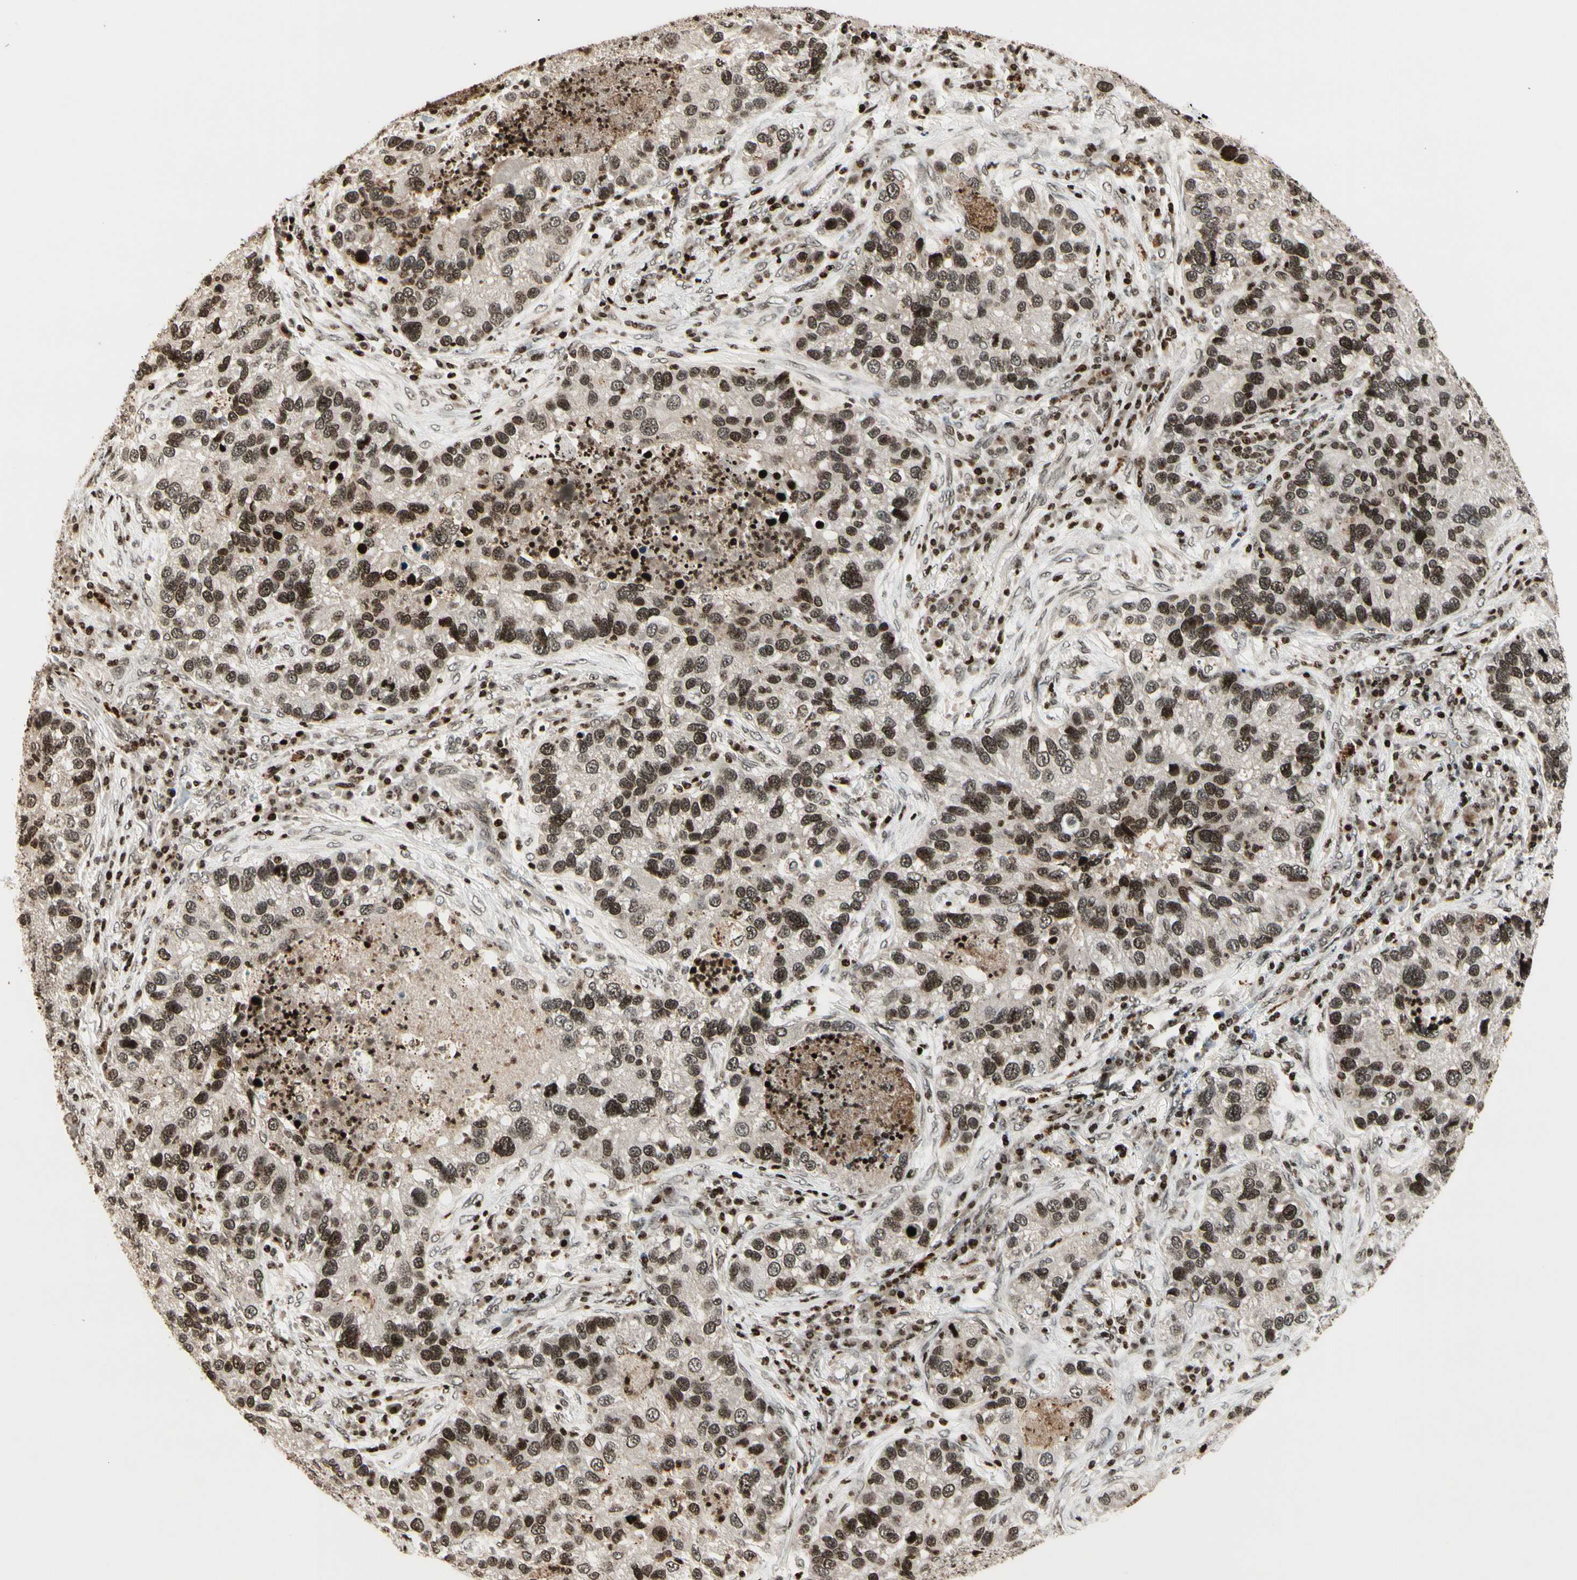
{"staining": {"intensity": "moderate", "quantity": ">75%", "location": "nuclear"}, "tissue": "lung cancer", "cell_type": "Tumor cells", "image_type": "cancer", "snomed": [{"axis": "morphology", "description": "Normal tissue, NOS"}, {"axis": "morphology", "description": "Adenocarcinoma, NOS"}, {"axis": "topography", "description": "Bronchus"}, {"axis": "topography", "description": "Lung"}], "caption": "Immunohistochemistry (IHC) image of human lung cancer (adenocarcinoma) stained for a protein (brown), which demonstrates medium levels of moderate nuclear expression in approximately >75% of tumor cells.", "gene": "TSHZ3", "patient": {"sex": "male", "age": 54}}